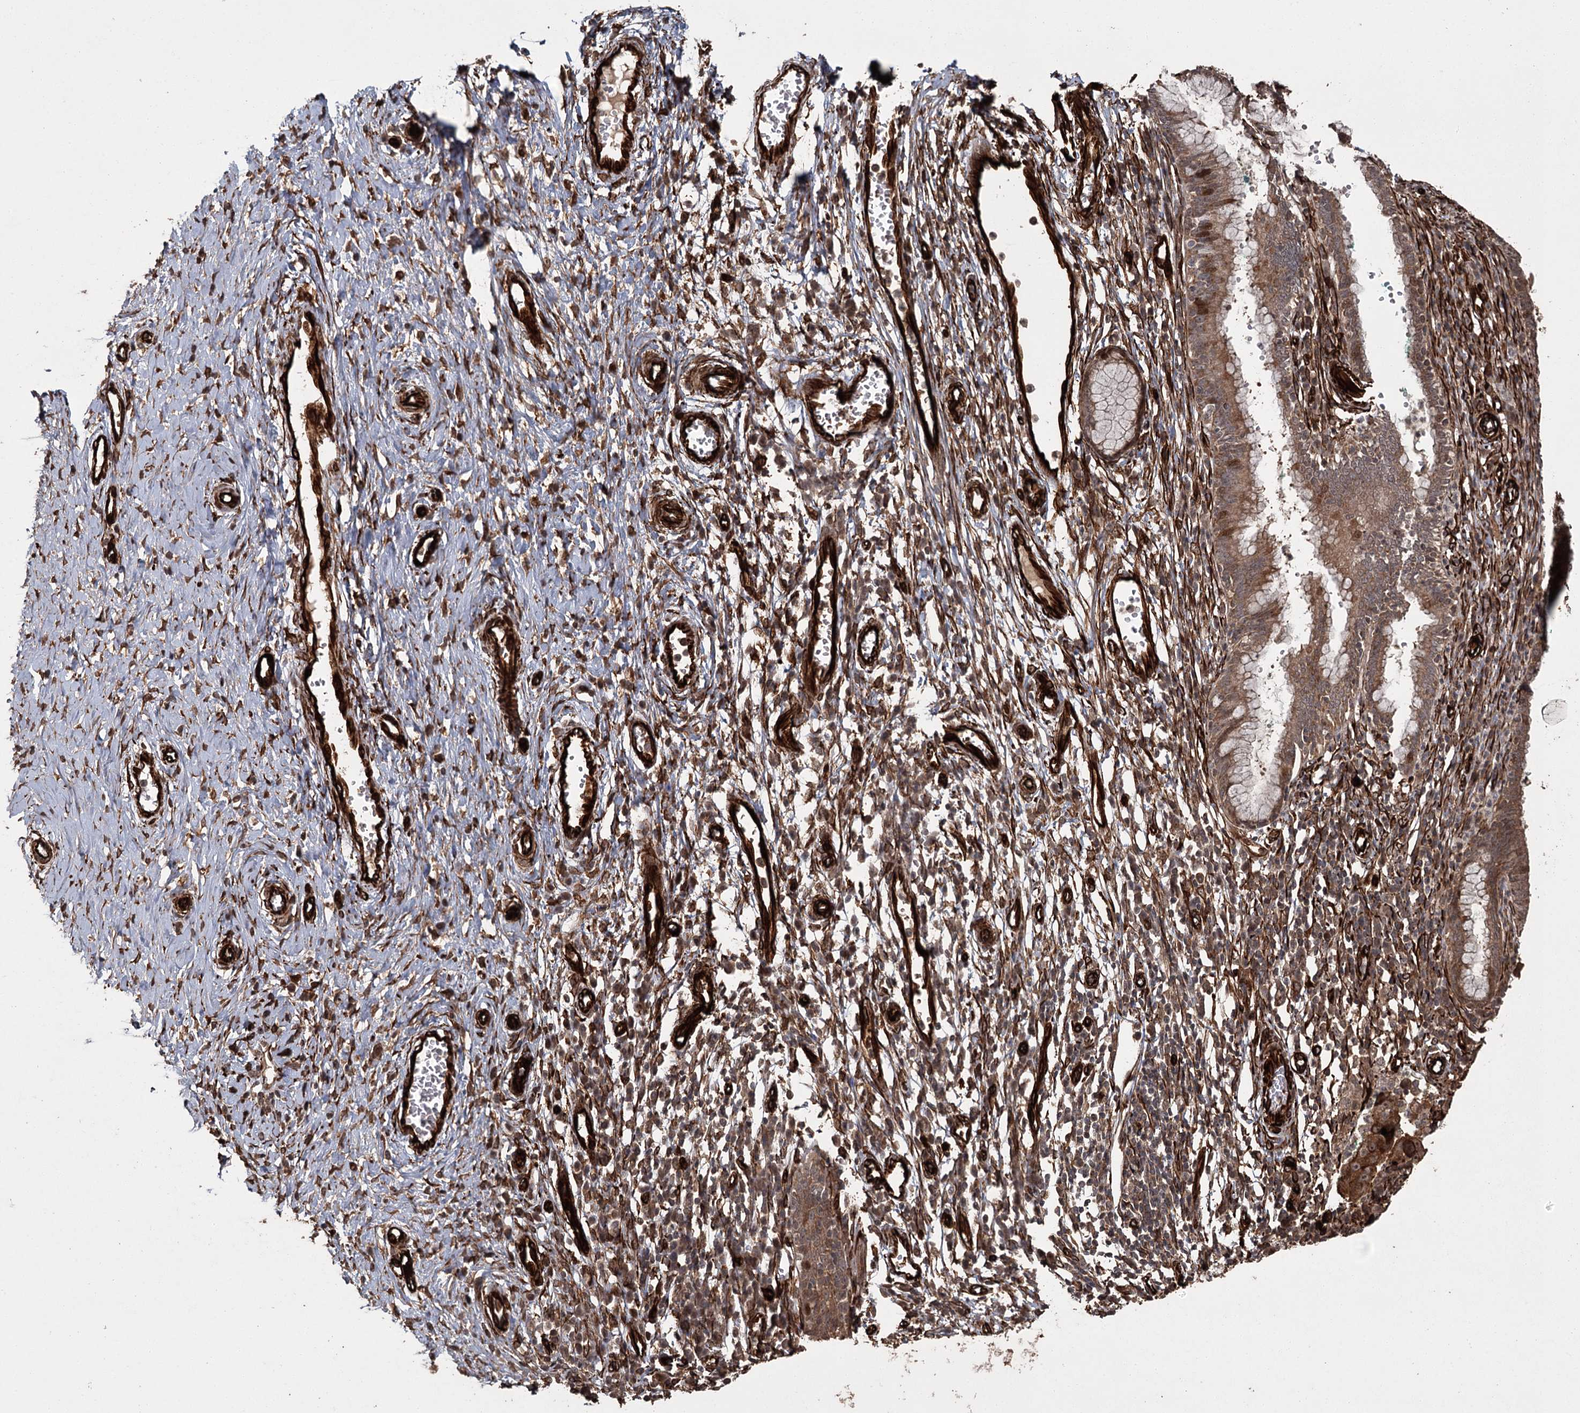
{"staining": {"intensity": "moderate", "quantity": "<25%", "location": "cytoplasmic/membranous"}, "tissue": "cervix", "cell_type": "Glandular cells", "image_type": "normal", "snomed": [{"axis": "morphology", "description": "Normal tissue, NOS"}, {"axis": "morphology", "description": "Adenocarcinoma, NOS"}, {"axis": "topography", "description": "Cervix"}], "caption": "A micrograph of human cervix stained for a protein reveals moderate cytoplasmic/membranous brown staining in glandular cells.", "gene": "RPAP3", "patient": {"sex": "female", "age": 29}}